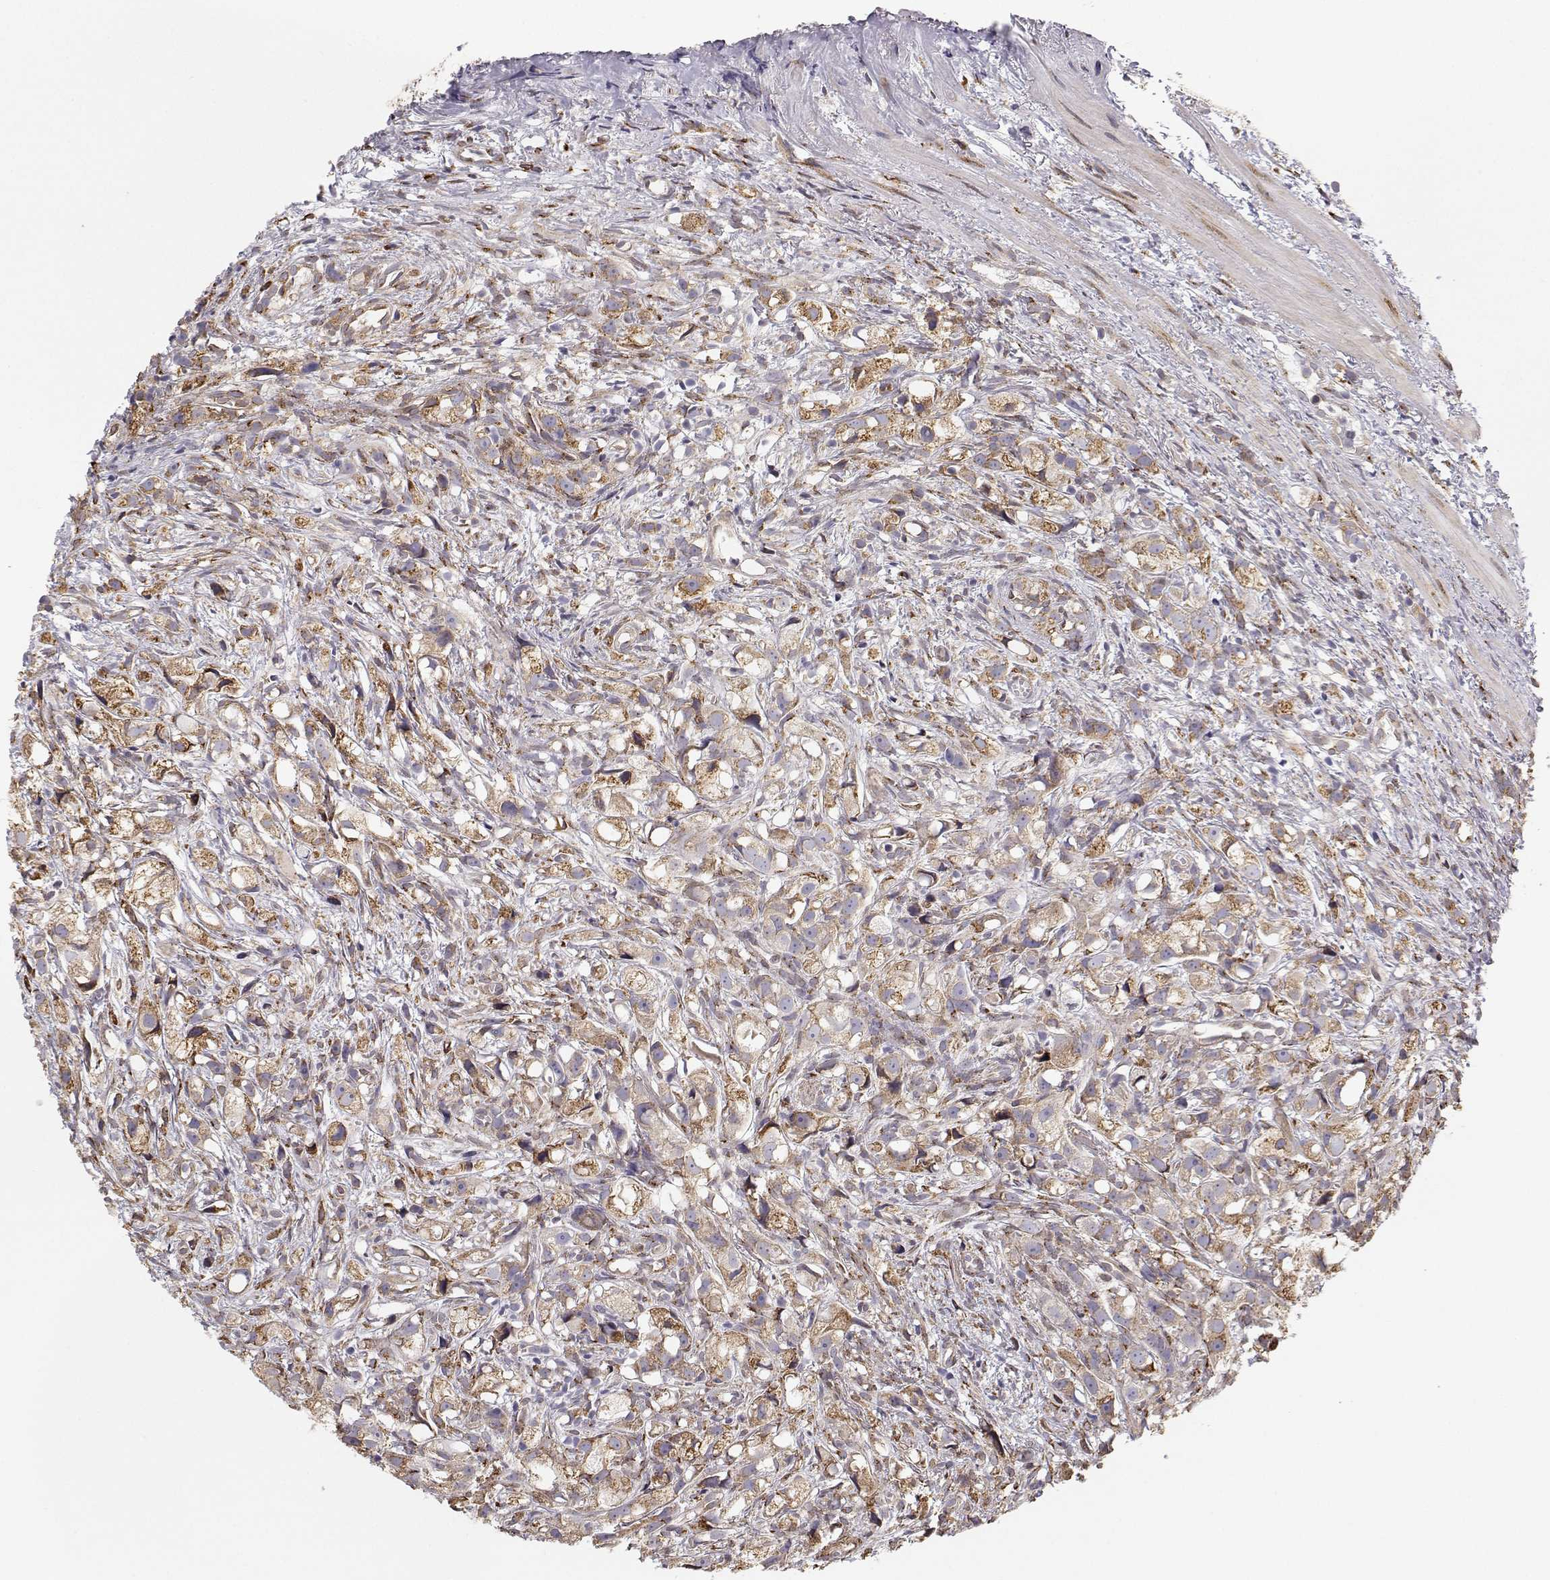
{"staining": {"intensity": "weak", "quantity": ">75%", "location": "cytoplasmic/membranous"}, "tissue": "prostate cancer", "cell_type": "Tumor cells", "image_type": "cancer", "snomed": [{"axis": "morphology", "description": "Adenocarcinoma, High grade"}, {"axis": "topography", "description": "Prostate"}], "caption": "Prostate high-grade adenocarcinoma tissue shows weak cytoplasmic/membranous staining in about >75% of tumor cells, visualized by immunohistochemistry.", "gene": "STARD13", "patient": {"sex": "male", "age": 75}}